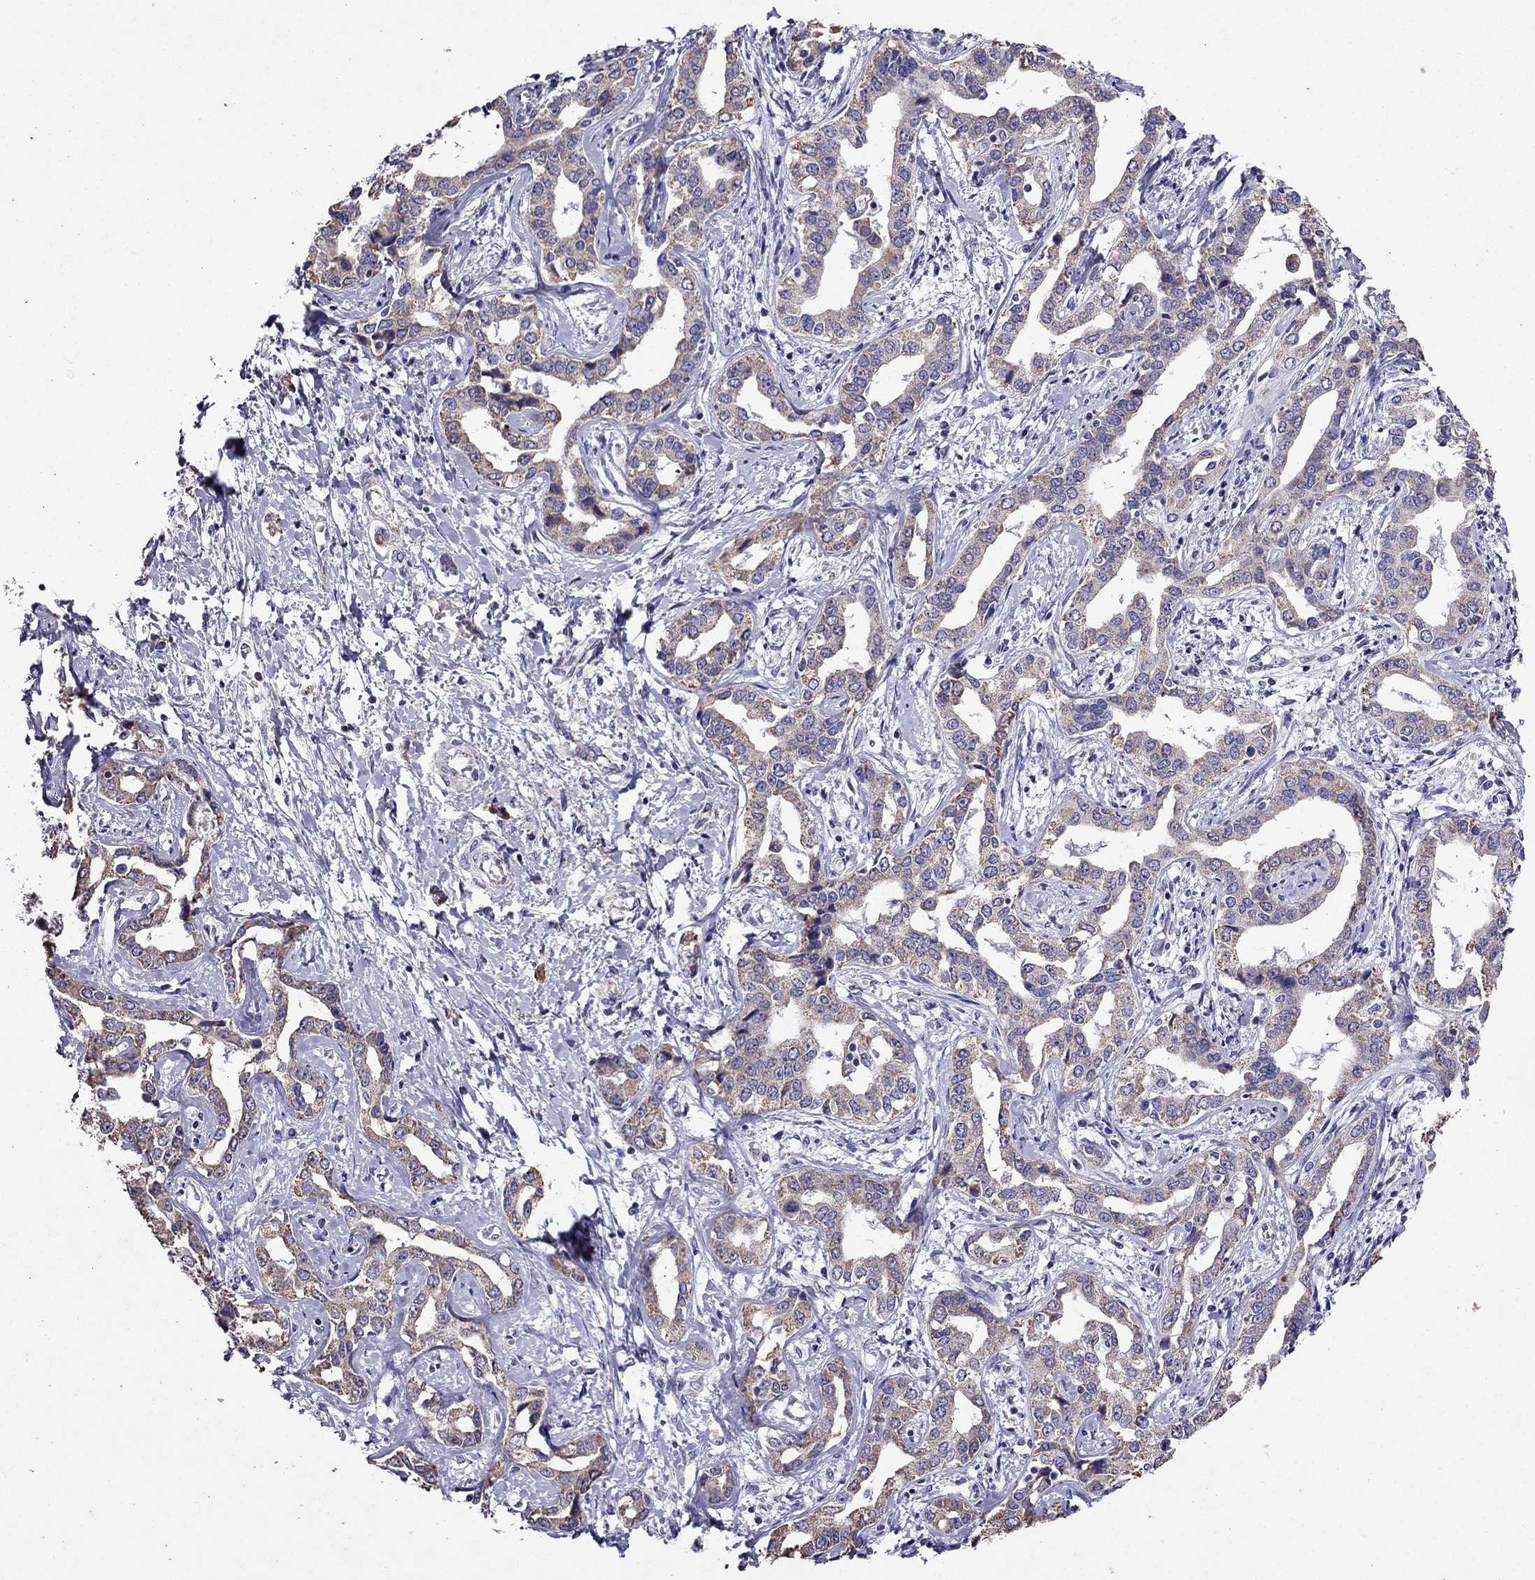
{"staining": {"intensity": "moderate", "quantity": ">75%", "location": "cytoplasmic/membranous"}, "tissue": "liver cancer", "cell_type": "Tumor cells", "image_type": "cancer", "snomed": [{"axis": "morphology", "description": "Cholangiocarcinoma"}, {"axis": "topography", "description": "Liver"}], "caption": "A medium amount of moderate cytoplasmic/membranous expression is seen in approximately >75% of tumor cells in liver cancer tissue. (DAB (3,3'-diaminobenzidine) IHC, brown staining for protein, blue staining for nuclei).", "gene": "DSC1", "patient": {"sex": "male", "age": 59}}